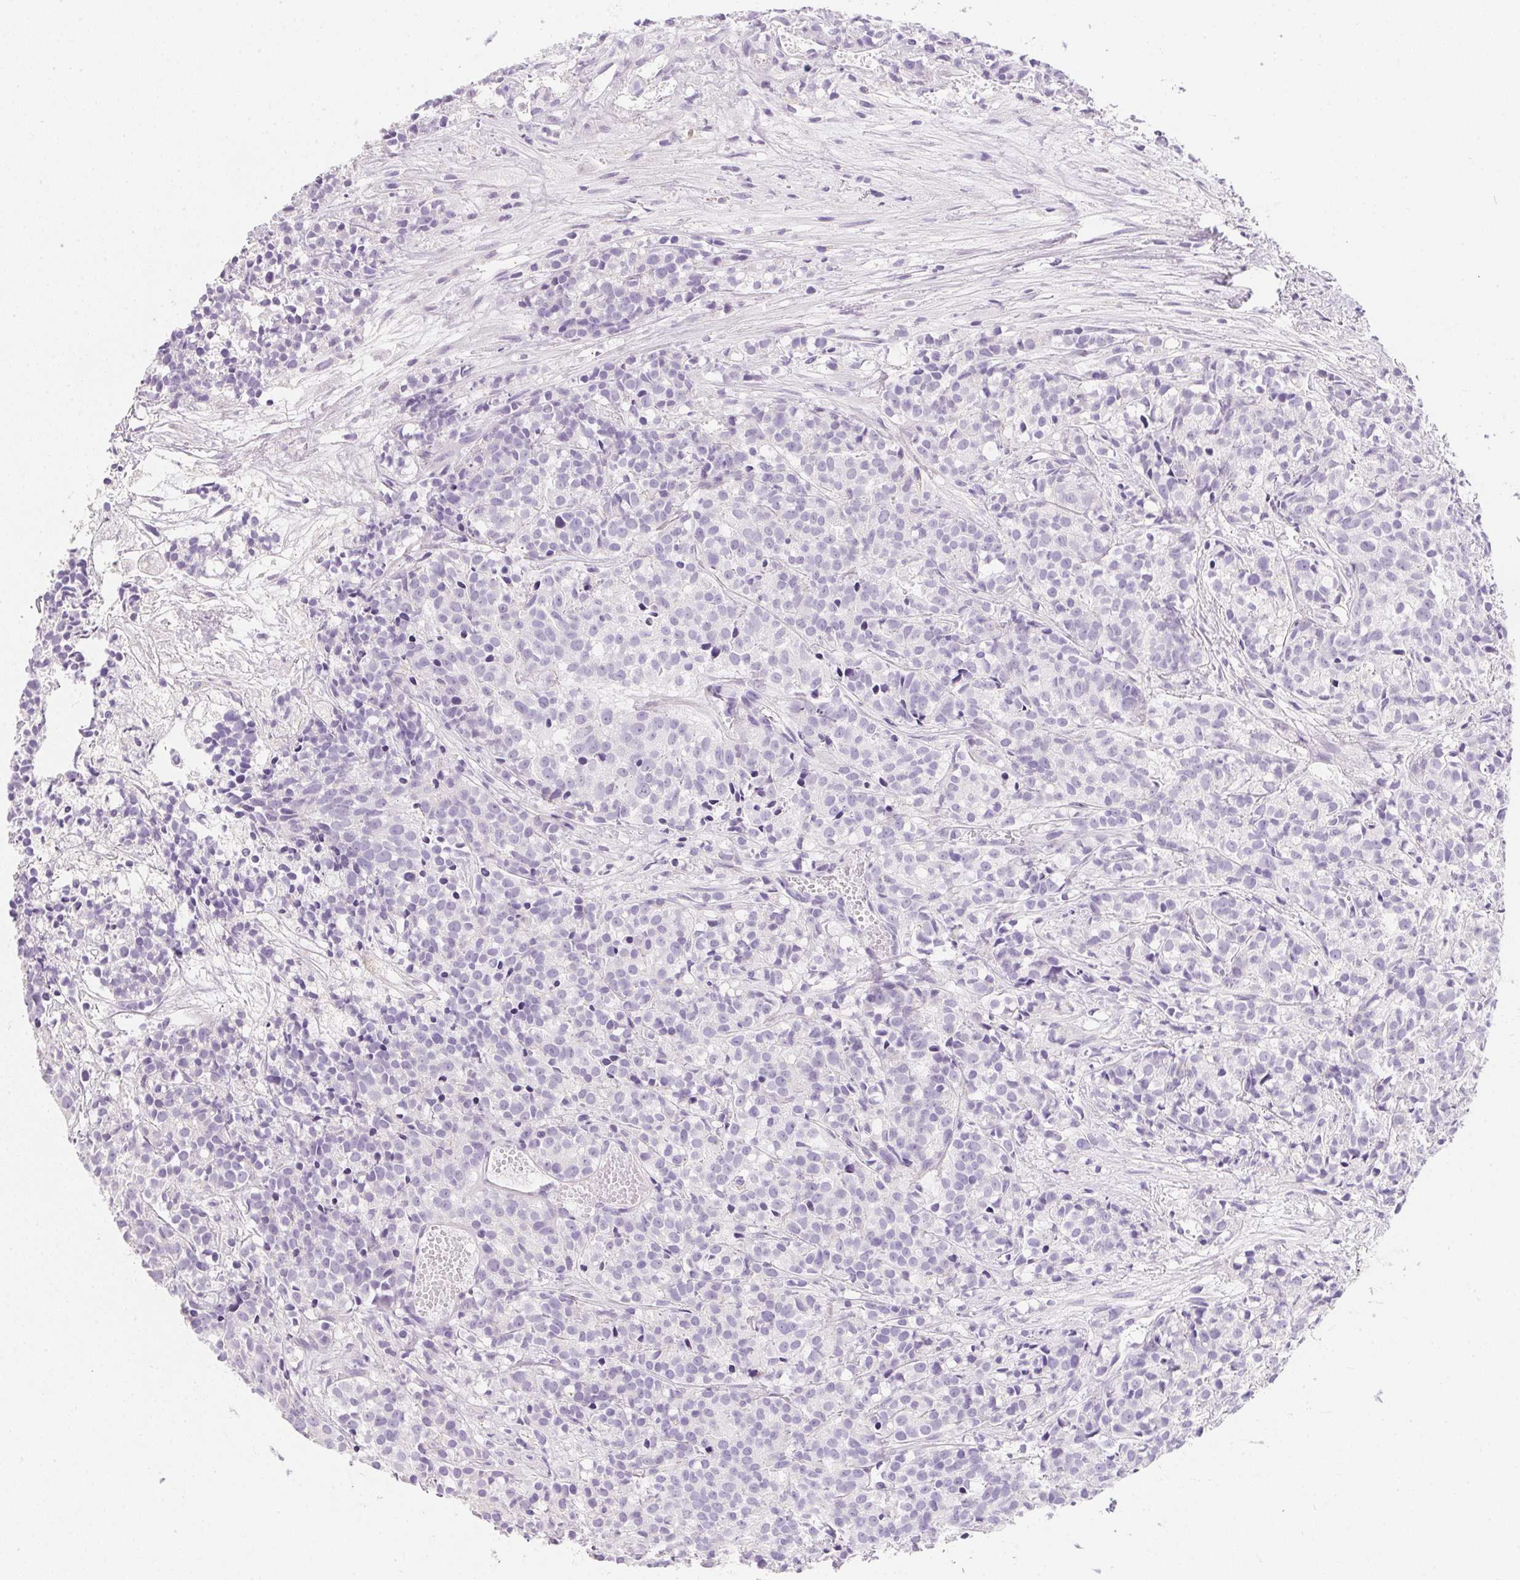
{"staining": {"intensity": "negative", "quantity": "none", "location": "none"}, "tissue": "prostate cancer", "cell_type": "Tumor cells", "image_type": "cancer", "snomed": [{"axis": "morphology", "description": "Adenocarcinoma, High grade"}, {"axis": "topography", "description": "Prostate"}], "caption": "Prostate cancer was stained to show a protein in brown. There is no significant expression in tumor cells.", "gene": "AQP5", "patient": {"sex": "male", "age": 58}}